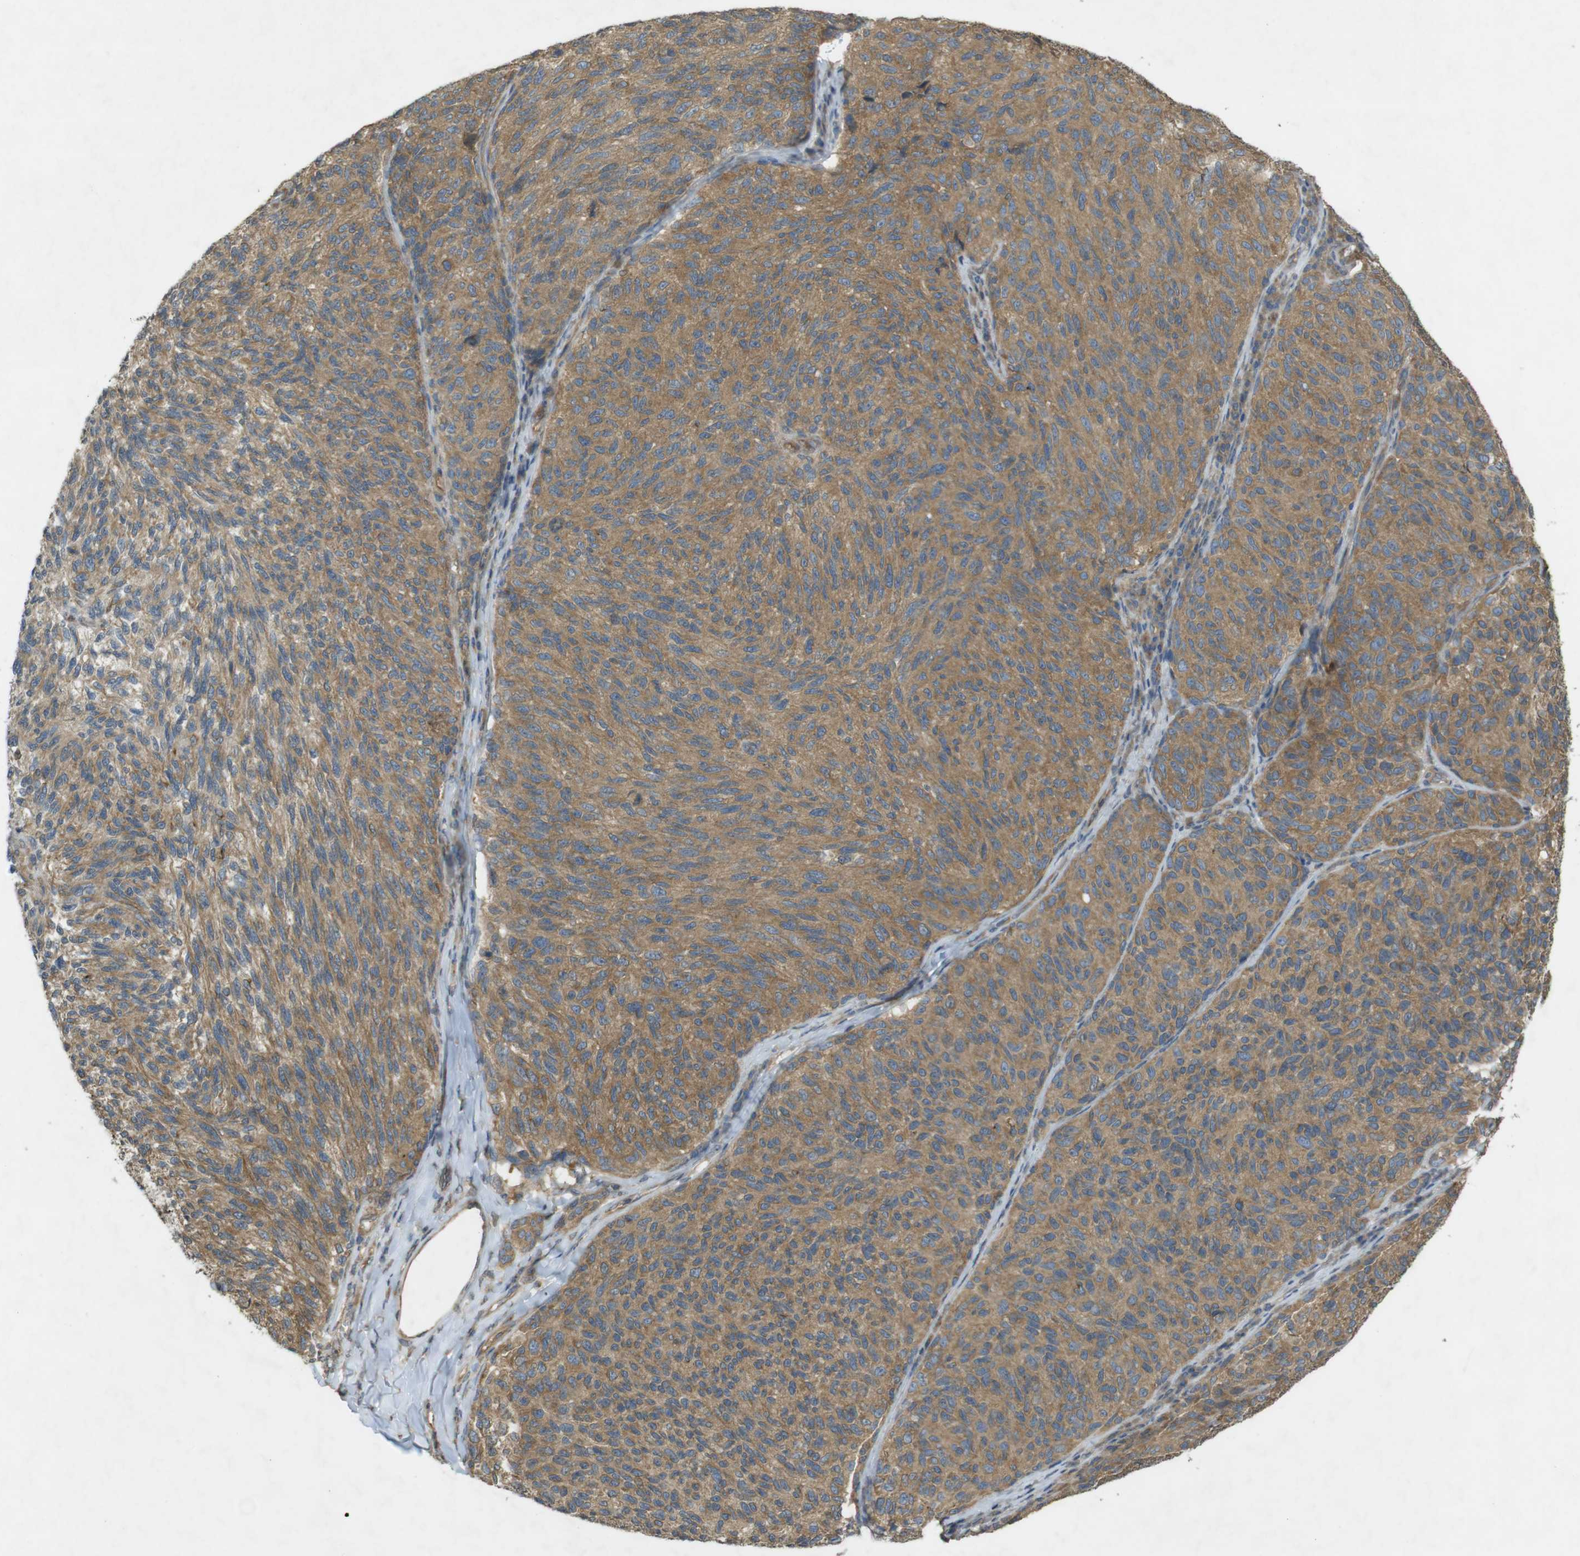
{"staining": {"intensity": "moderate", "quantity": ">75%", "location": "cytoplasmic/membranous"}, "tissue": "melanoma", "cell_type": "Tumor cells", "image_type": "cancer", "snomed": [{"axis": "morphology", "description": "Malignant melanoma, NOS"}, {"axis": "topography", "description": "Skin"}], "caption": "An immunohistochemistry (IHC) histopathology image of neoplastic tissue is shown. Protein staining in brown highlights moderate cytoplasmic/membranous positivity in malignant melanoma within tumor cells.", "gene": "KIF5B", "patient": {"sex": "female", "age": 73}}